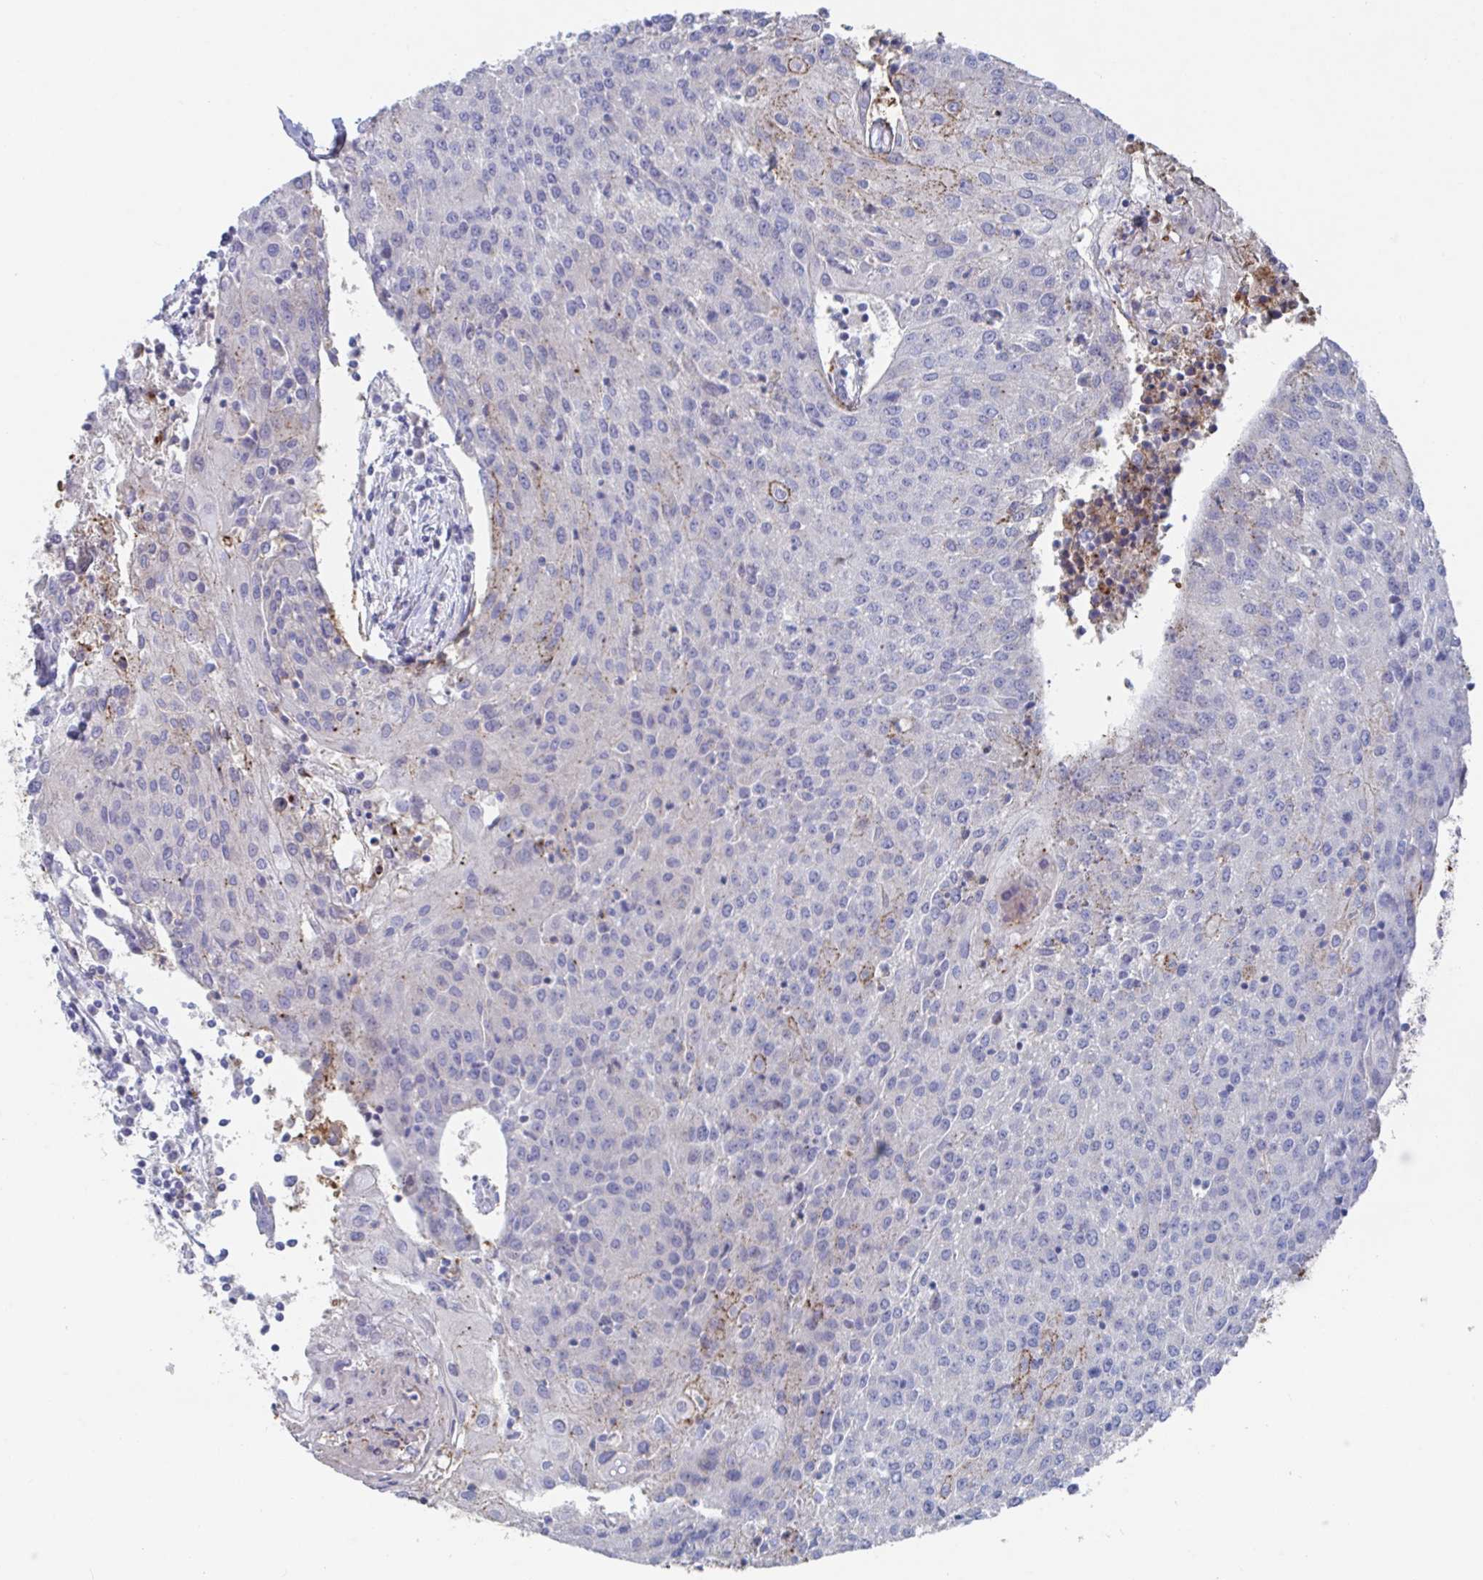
{"staining": {"intensity": "weak", "quantity": "<25%", "location": "cytoplasmic/membranous"}, "tissue": "urothelial cancer", "cell_type": "Tumor cells", "image_type": "cancer", "snomed": [{"axis": "morphology", "description": "Urothelial carcinoma, High grade"}, {"axis": "topography", "description": "Urinary bladder"}], "caption": "This is an IHC image of human urothelial cancer. There is no expression in tumor cells.", "gene": "KCNK5", "patient": {"sex": "female", "age": 85}}